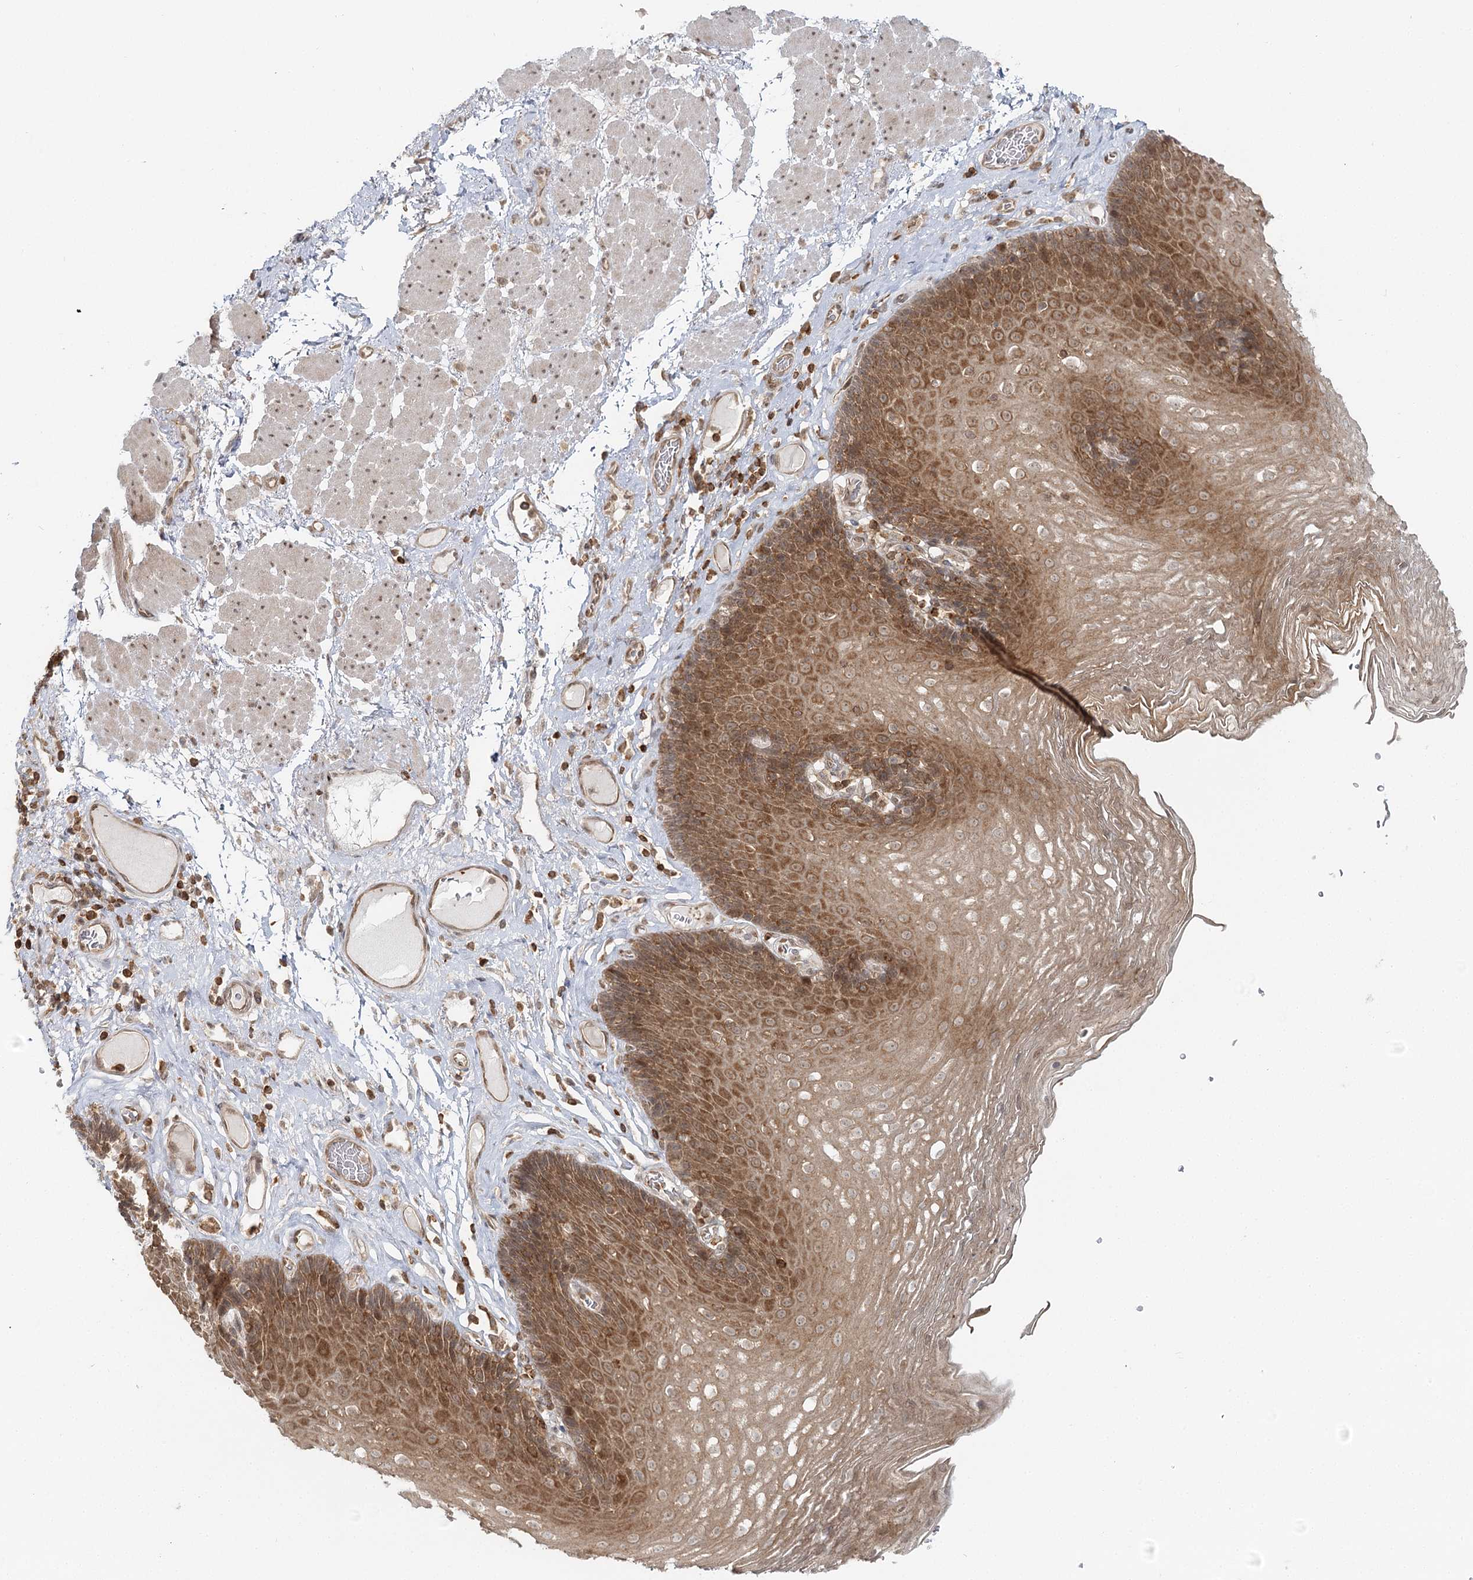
{"staining": {"intensity": "moderate", "quantity": ">75%", "location": "cytoplasmic/membranous,nuclear"}, "tissue": "esophagus", "cell_type": "Squamous epithelial cells", "image_type": "normal", "snomed": [{"axis": "morphology", "description": "Normal tissue, NOS"}, {"axis": "topography", "description": "Esophagus"}], "caption": "Immunohistochemical staining of unremarkable human esophagus demonstrates >75% levels of moderate cytoplasmic/membranous,nuclear protein expression in approximately >75% of squamous epithelial cells.", "gene": "FAM120B", "patient": {"sex": "female", "age": 66}}